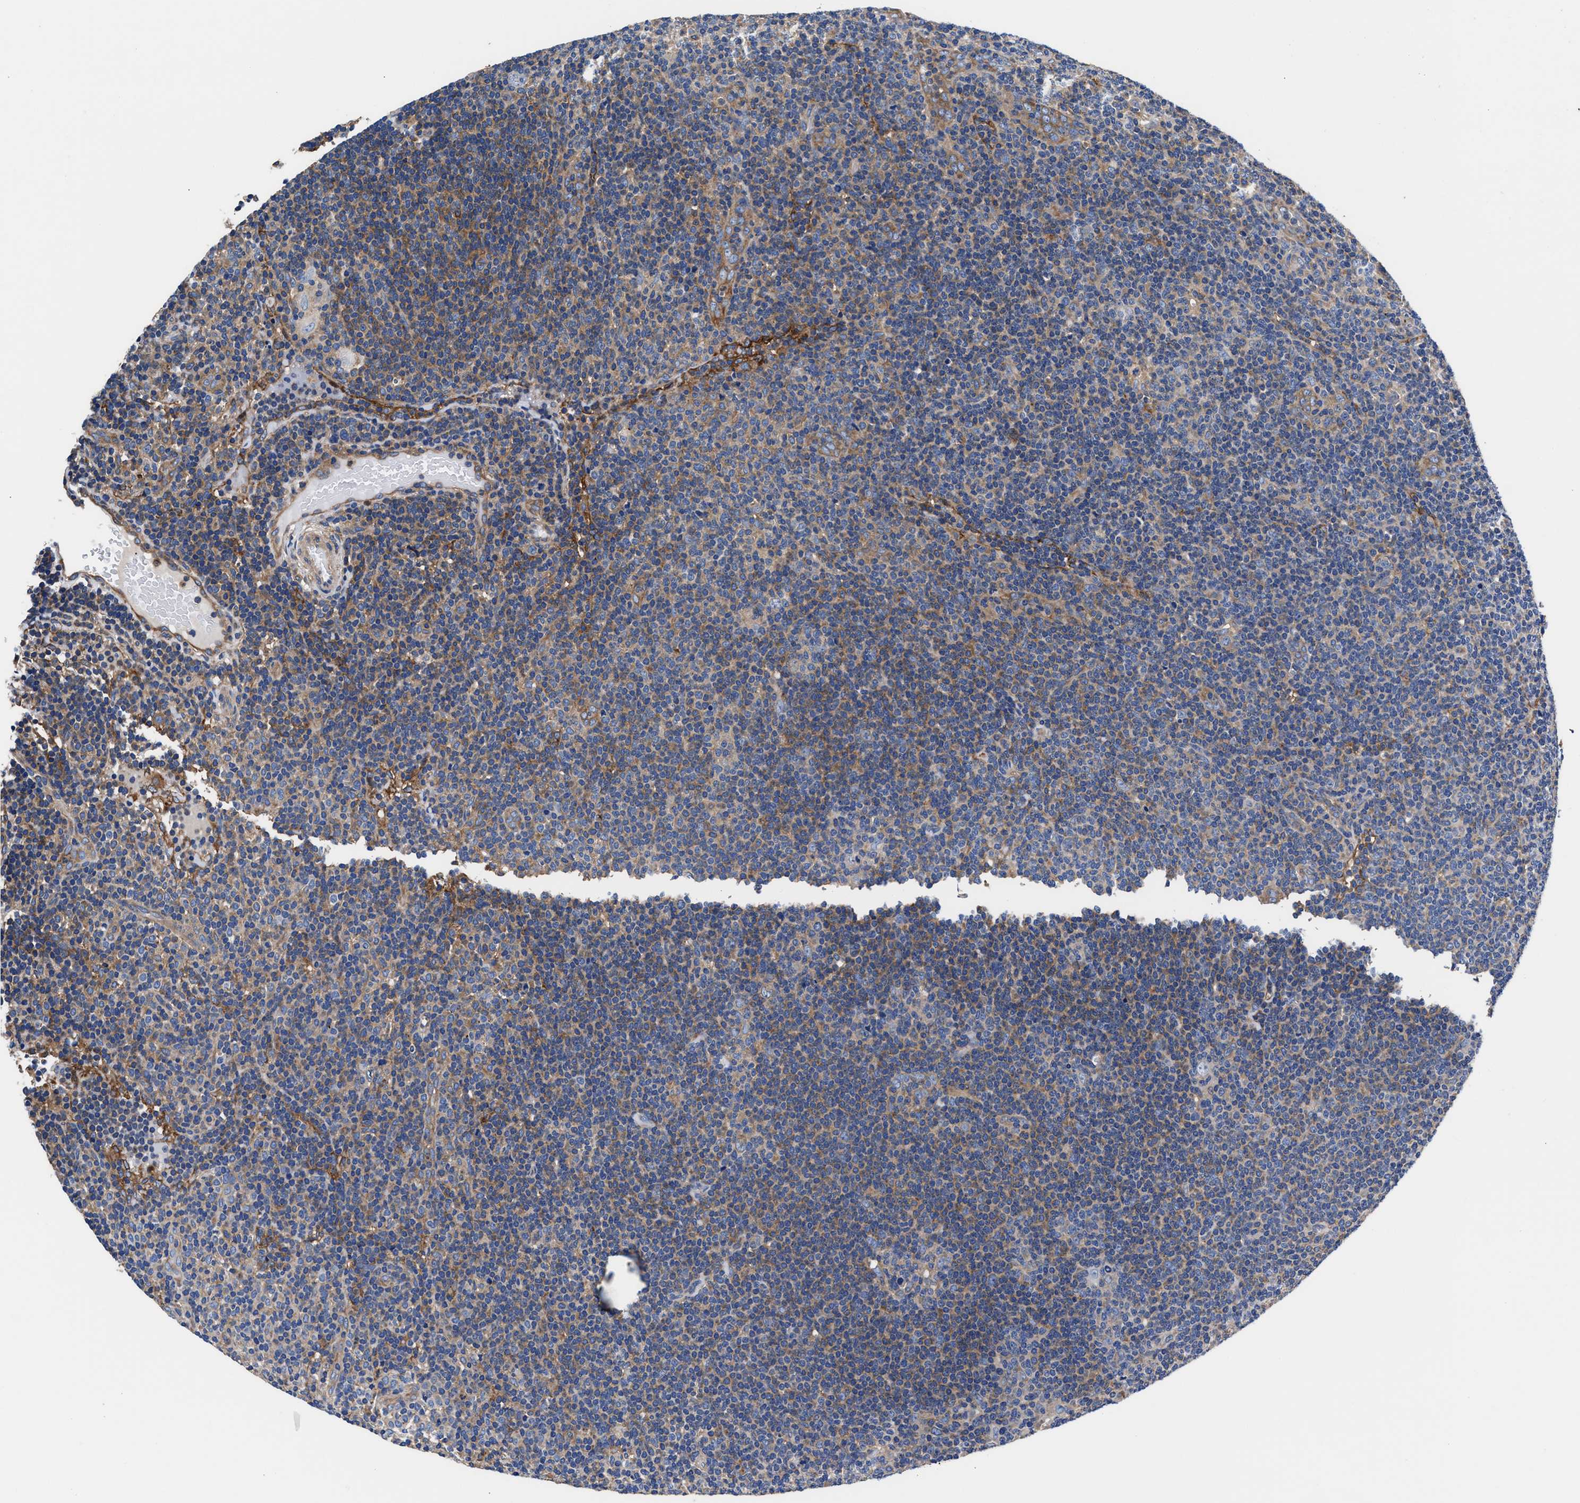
{"staining": {"intensity": "negative", "quantity": "none", "location": "none"}, "tissue": "lymphoma", "cell_type": "Tumor cells", "image_type": "cancer", "snomed": [{"axis": "morphology", "description": "Hodgkin's disease, NOS"}, {"axis": "topography", "description": "Lymph node"}], "caption": "Histopathology image shows no protein positivity in tumor cells of Hodgkin's disease tissue.", "gene": "SH3GL1", "patient": {"sex": "female", "age": 57}}